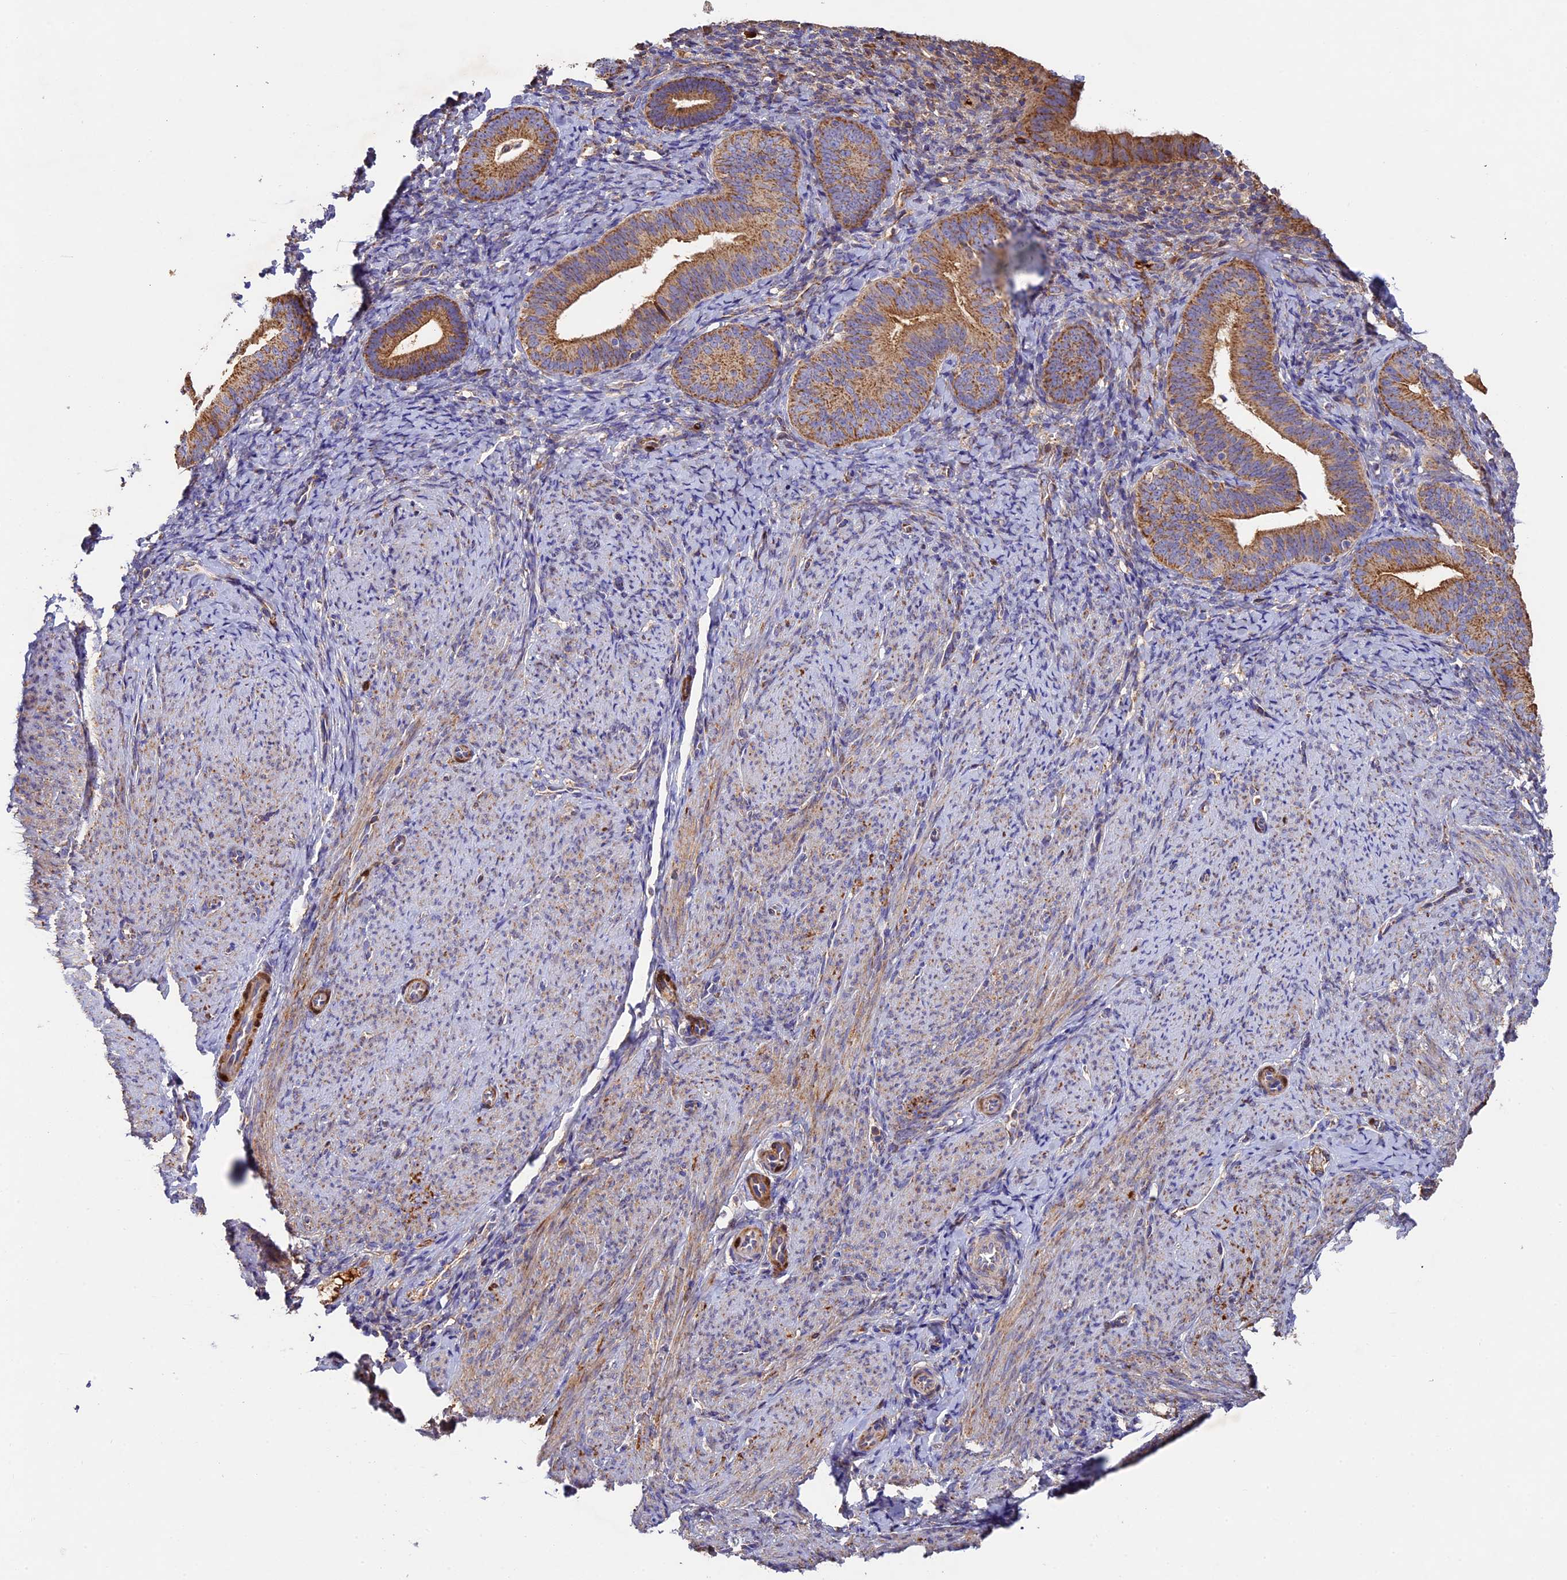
{"staining": {"intensity": "moderate", "quantity": "<25%", "location": "cytoplasmic/membranous"}, "tissue": "endometrium", "cell_type": "Cells in endometrial stroma", "image_type": "normal", "snomed": [{"axis": "morphology", "description": "Normal tissue, NOS"}, {"axis": "topography", "description": "Endometrium"}], "caption": "Cells in endometrial stroma reveal moderate cytoplasmic/membranous staining in approximately <25% of cells in normal endometrium. (DAB (3,3'-diaminobenzidine) IHC, brown staining for protein, blue staining for nuclei).", "gene": "OCEL1", "patient": {"sex": "female", "age": 65}}